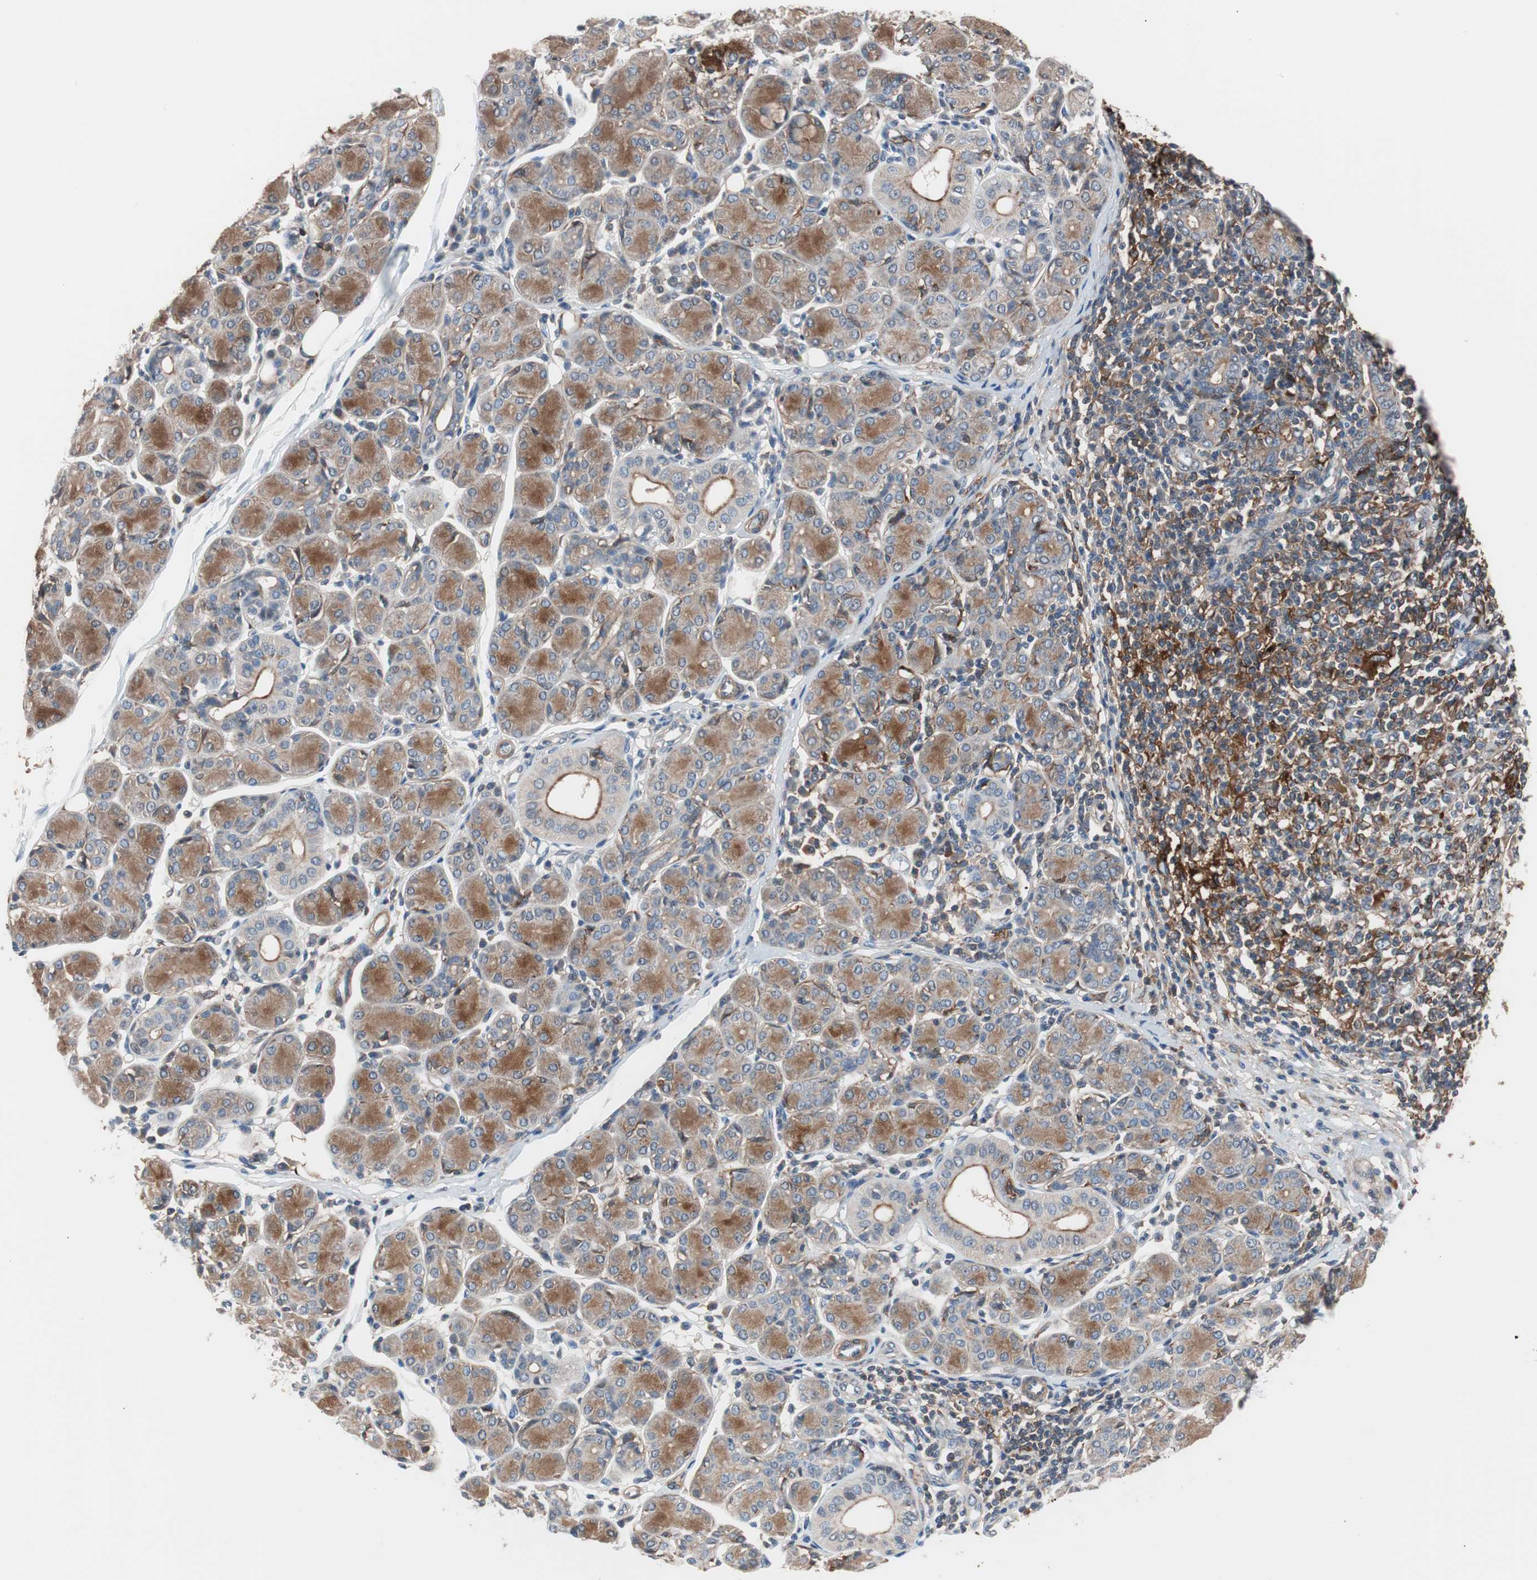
{"staining": {"intensity": "moderate", "quantity": "25%-75%", "location": "cytoplasmic/membranous"}, "tissue": "salivary gland", "cell_type": "Glandular cells", "image_type": "normal", "snomed": [{"axis": "morphology", "description": "Normal tissue, NOS"}, {"axis": "morphology", "description": "Inflammation, NOS"}, {"axis": "topography", "description": "Lymph node"}, {"axis": "topography", "description": "Salivary gland"}], "caption": "Immunohistochemical staining of unremarkable human salivary gland displays 25%-75% levels of moderate cytoplasmic/membranous protein expression in approximately 25%-75% of glandular cells.", "gene": "LITAF", "patient": {"sex": "male", "age": 3}}